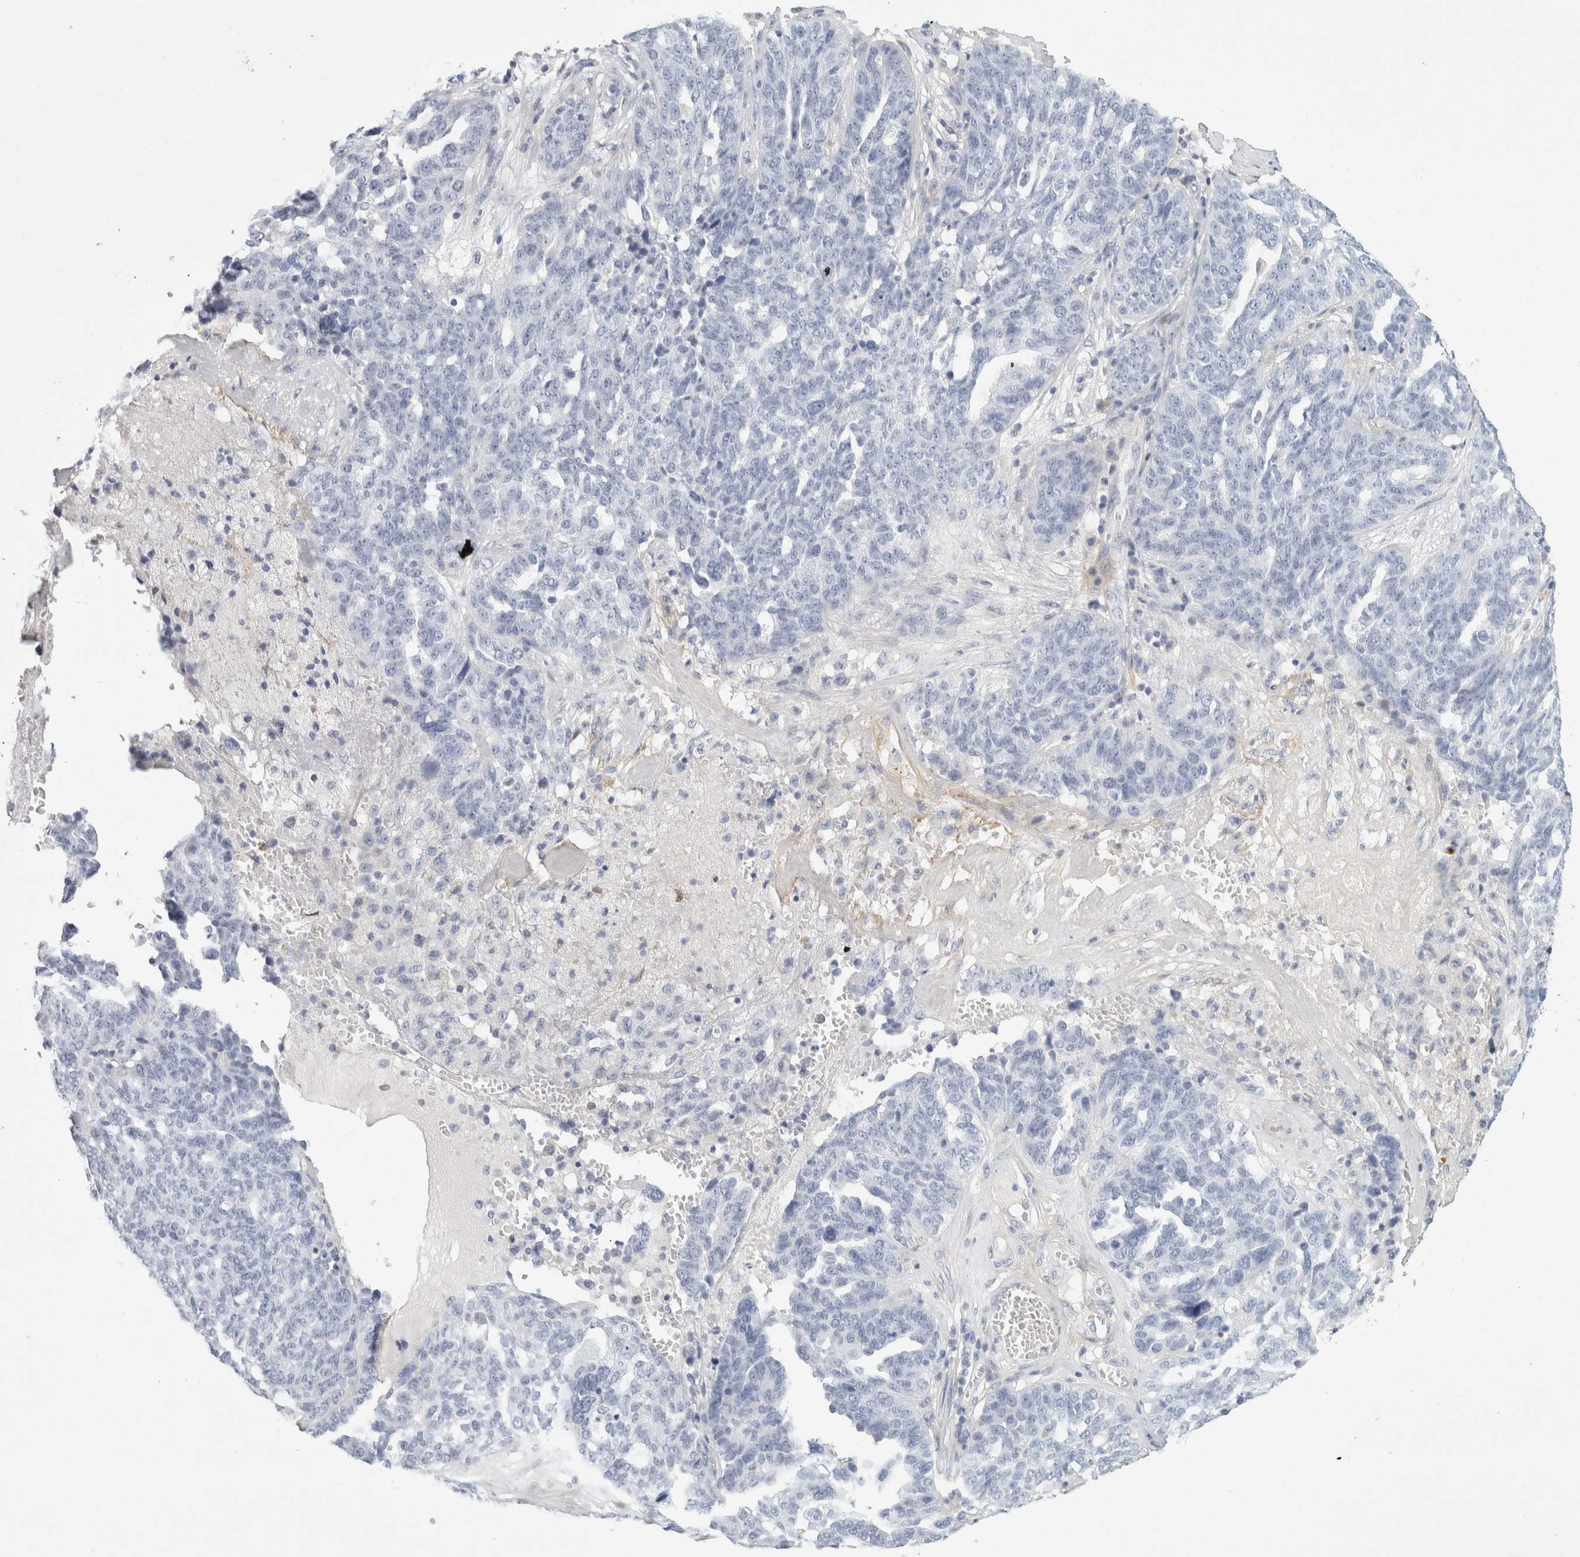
{"staining": {"intensity": "negative", "quantity": "none", "location": "none"}, "tissue": "ovarian cancer", "cell_type": "Tumor cells", "image_type": "cancer", "snomed": [{"axis": "morphology", "description": "Cystadenocarcinoma, serous, NOS"}, {"axis": "topography", "description": "Ovary"}], "caption": "This is a histopathology image of IHC staining of ovarian cancer, which shows no expression in tumor cells.", "gene": "FGL2", "patient": {"sex": "female", "age": 59}}